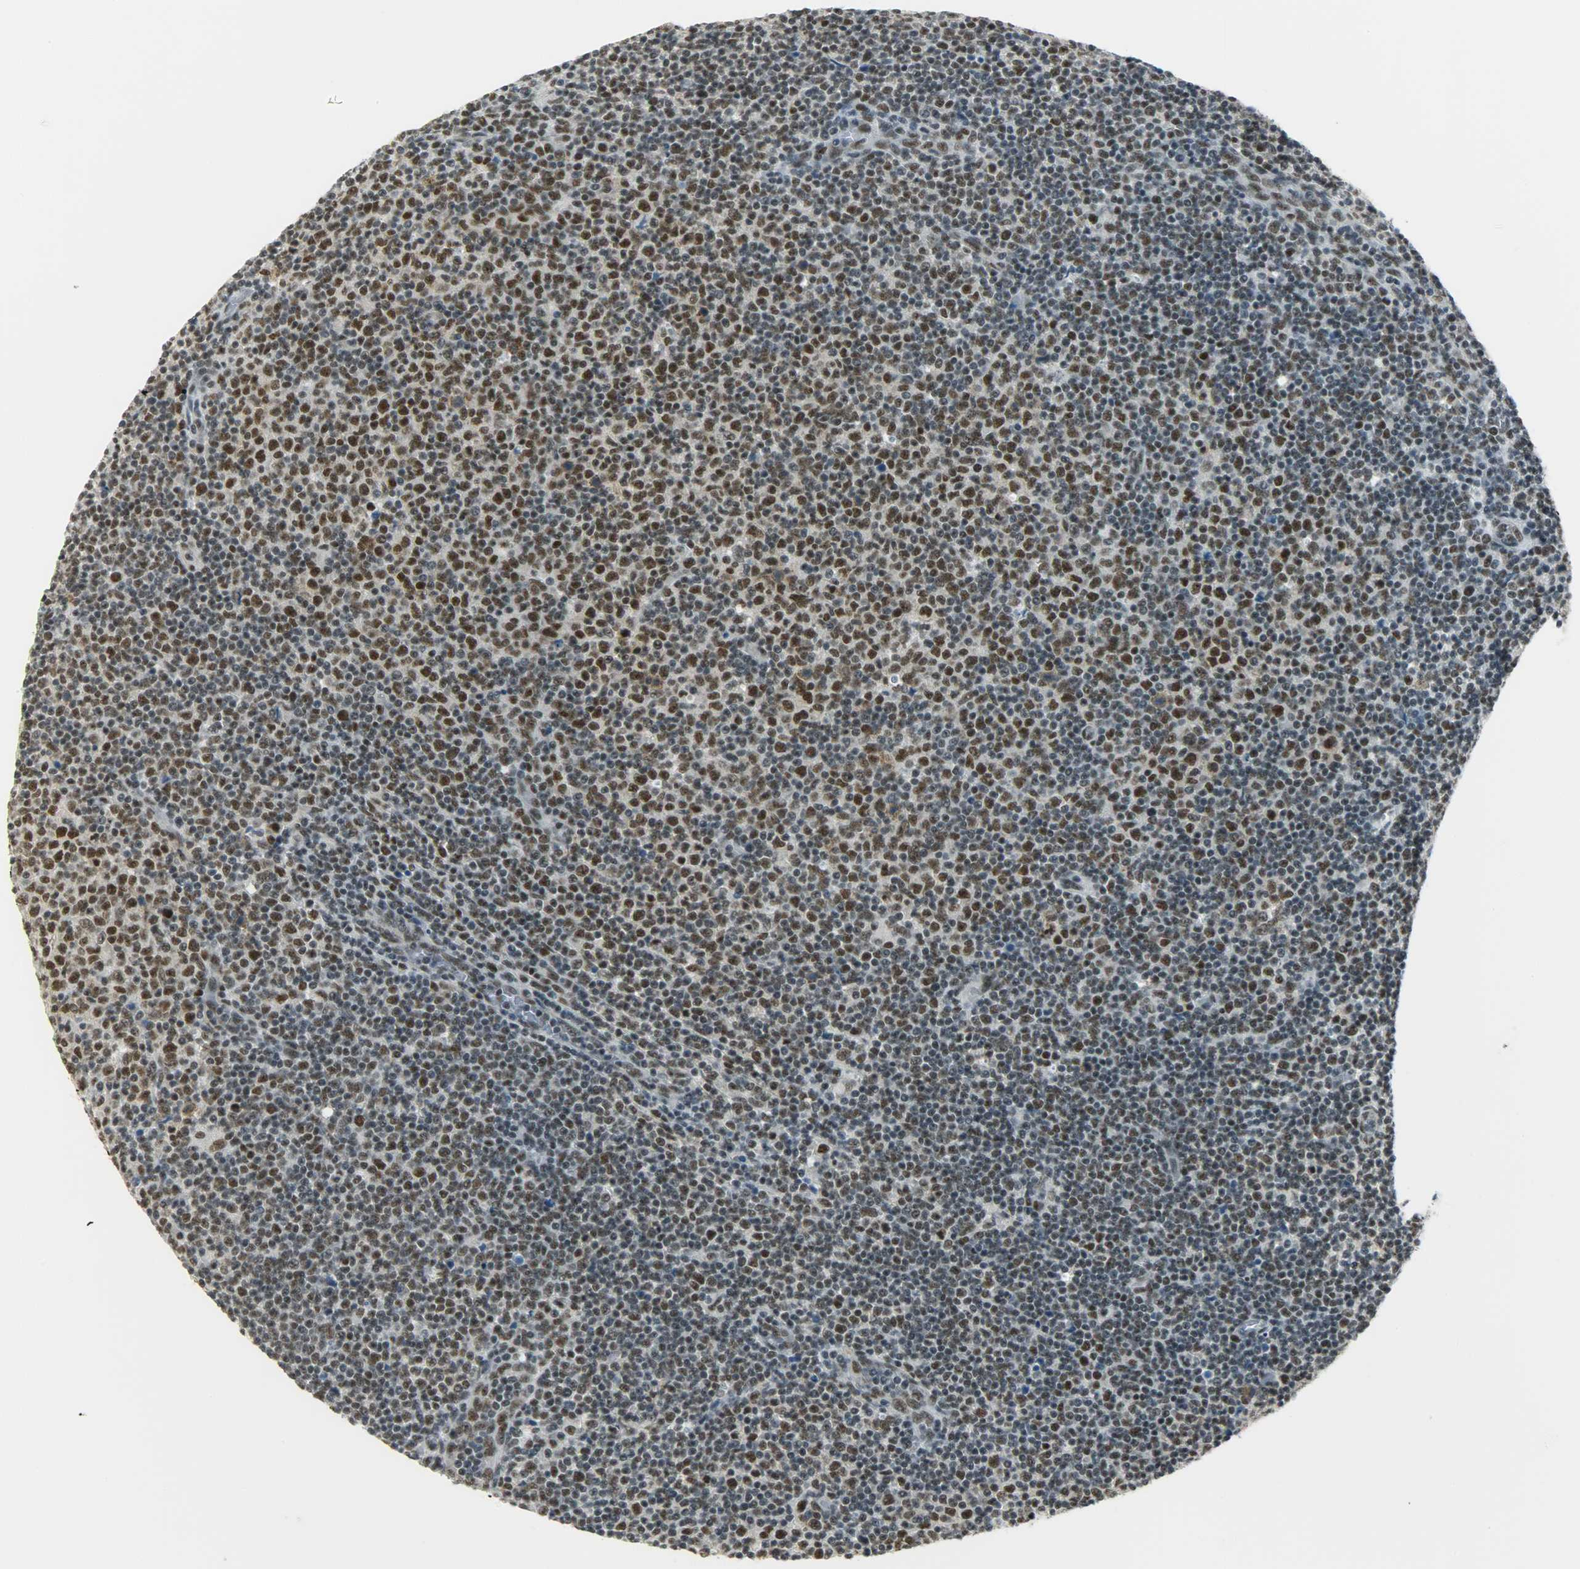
{"staining": {"intensity": "strong", "quantity": ">75%", "location": "nuclear"}, "tissue": "lymphoma", "cell_type": "Tumor cells", "image_type": "cancer", "snomed": [{"axis": "morphology", "description": "Malignant lymphoma, non-Hodgkin's type, Low grade"}, {"axis": "topography", "description": "Lymph node"}], "caption": "Lymphoma tissue exhibits strong nuclear expression in about >75% of tumor cells", "gene": "SUGP1", "patient": {"sex": "male", "age": 70}}